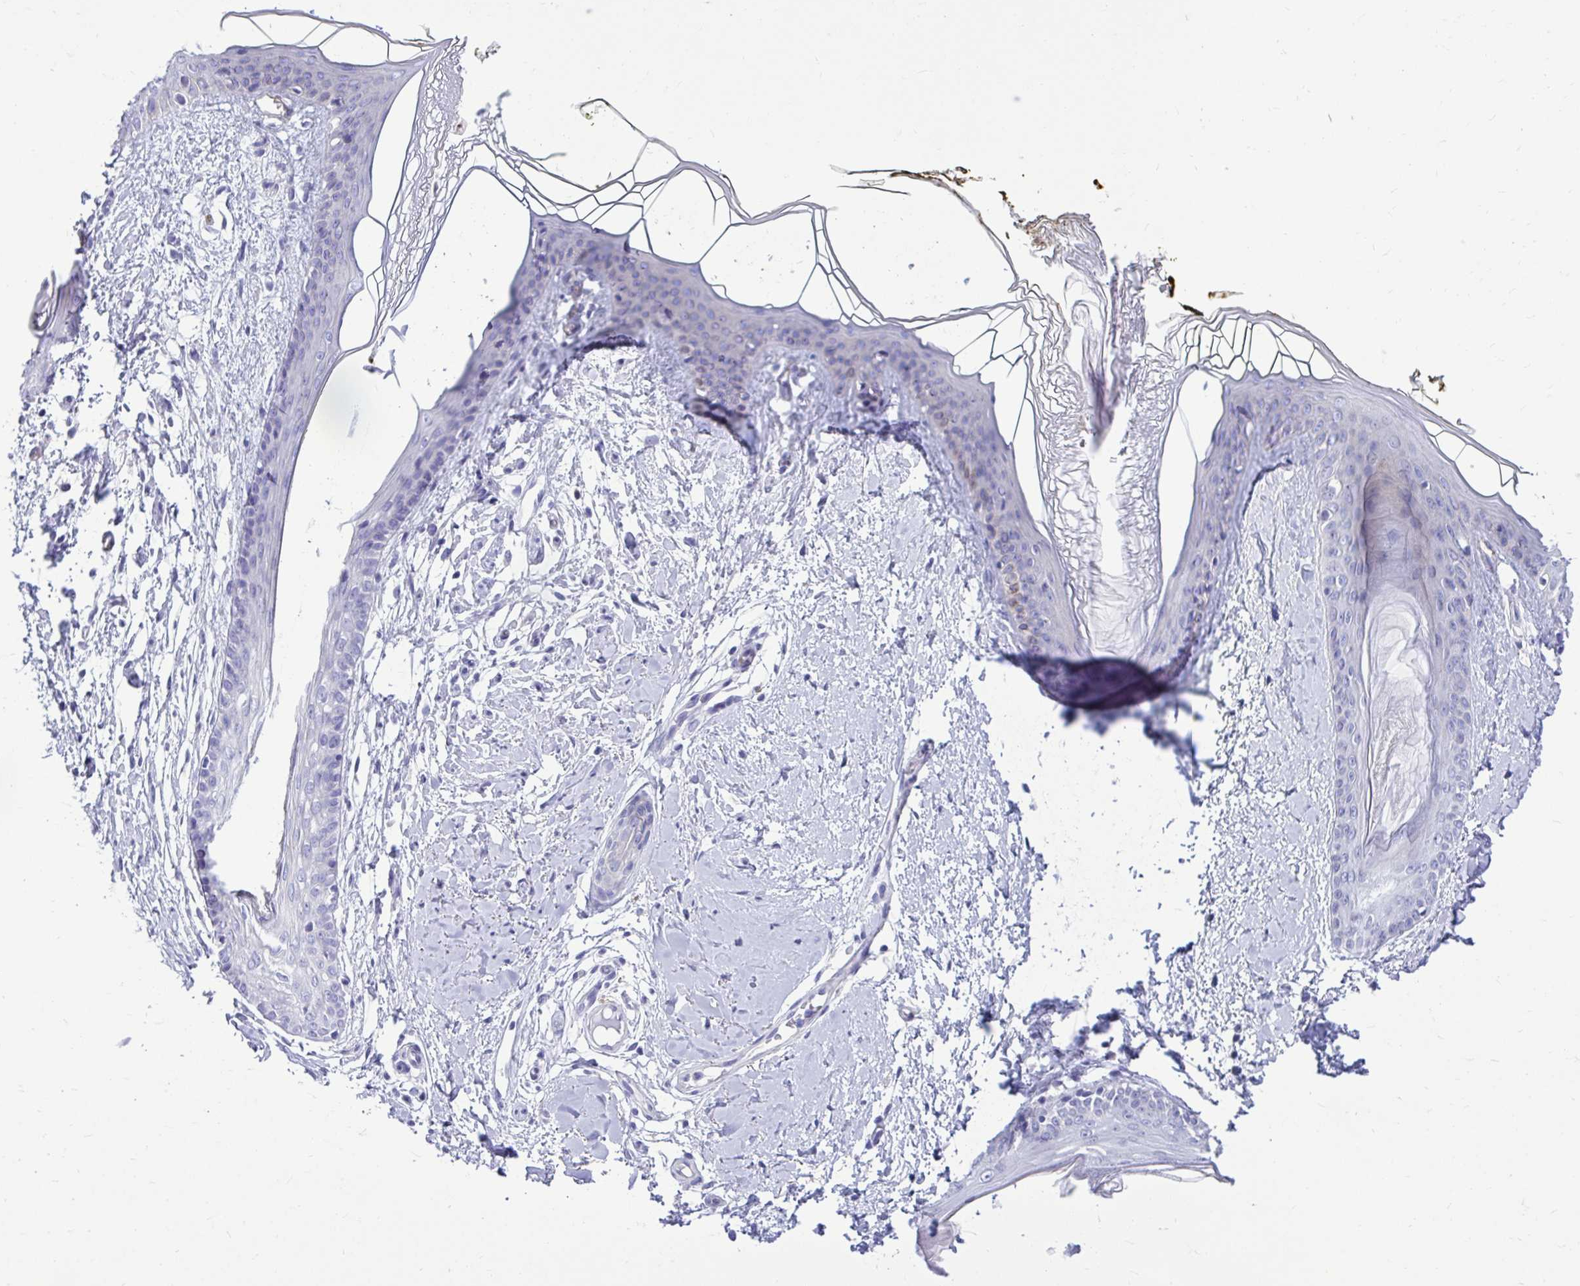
{"staining": {"intensity": "negative", "quantity": "none", "location": "none"}, "tissue": "skin", "cell_type": "Fibroblasts", "image_type": "normal", "snomed": [{"axis": "morphology", "description": "Normal tissue, NOS"}, {"axis": "topography", "description": "Skin"}], "caption": "This image is of normal skin stained with IHC to label a protein in brown with the nuclei are counter-stained blue. There is no positivity in fibroblasts. The staining was performed using DAB to visualize the protein expression in brown, while the nuclei were stained in blue with hematoxylin (Magnification: 20x).", "gene": "ABCG2", "patient": {"sex": "female", "age": 34}}